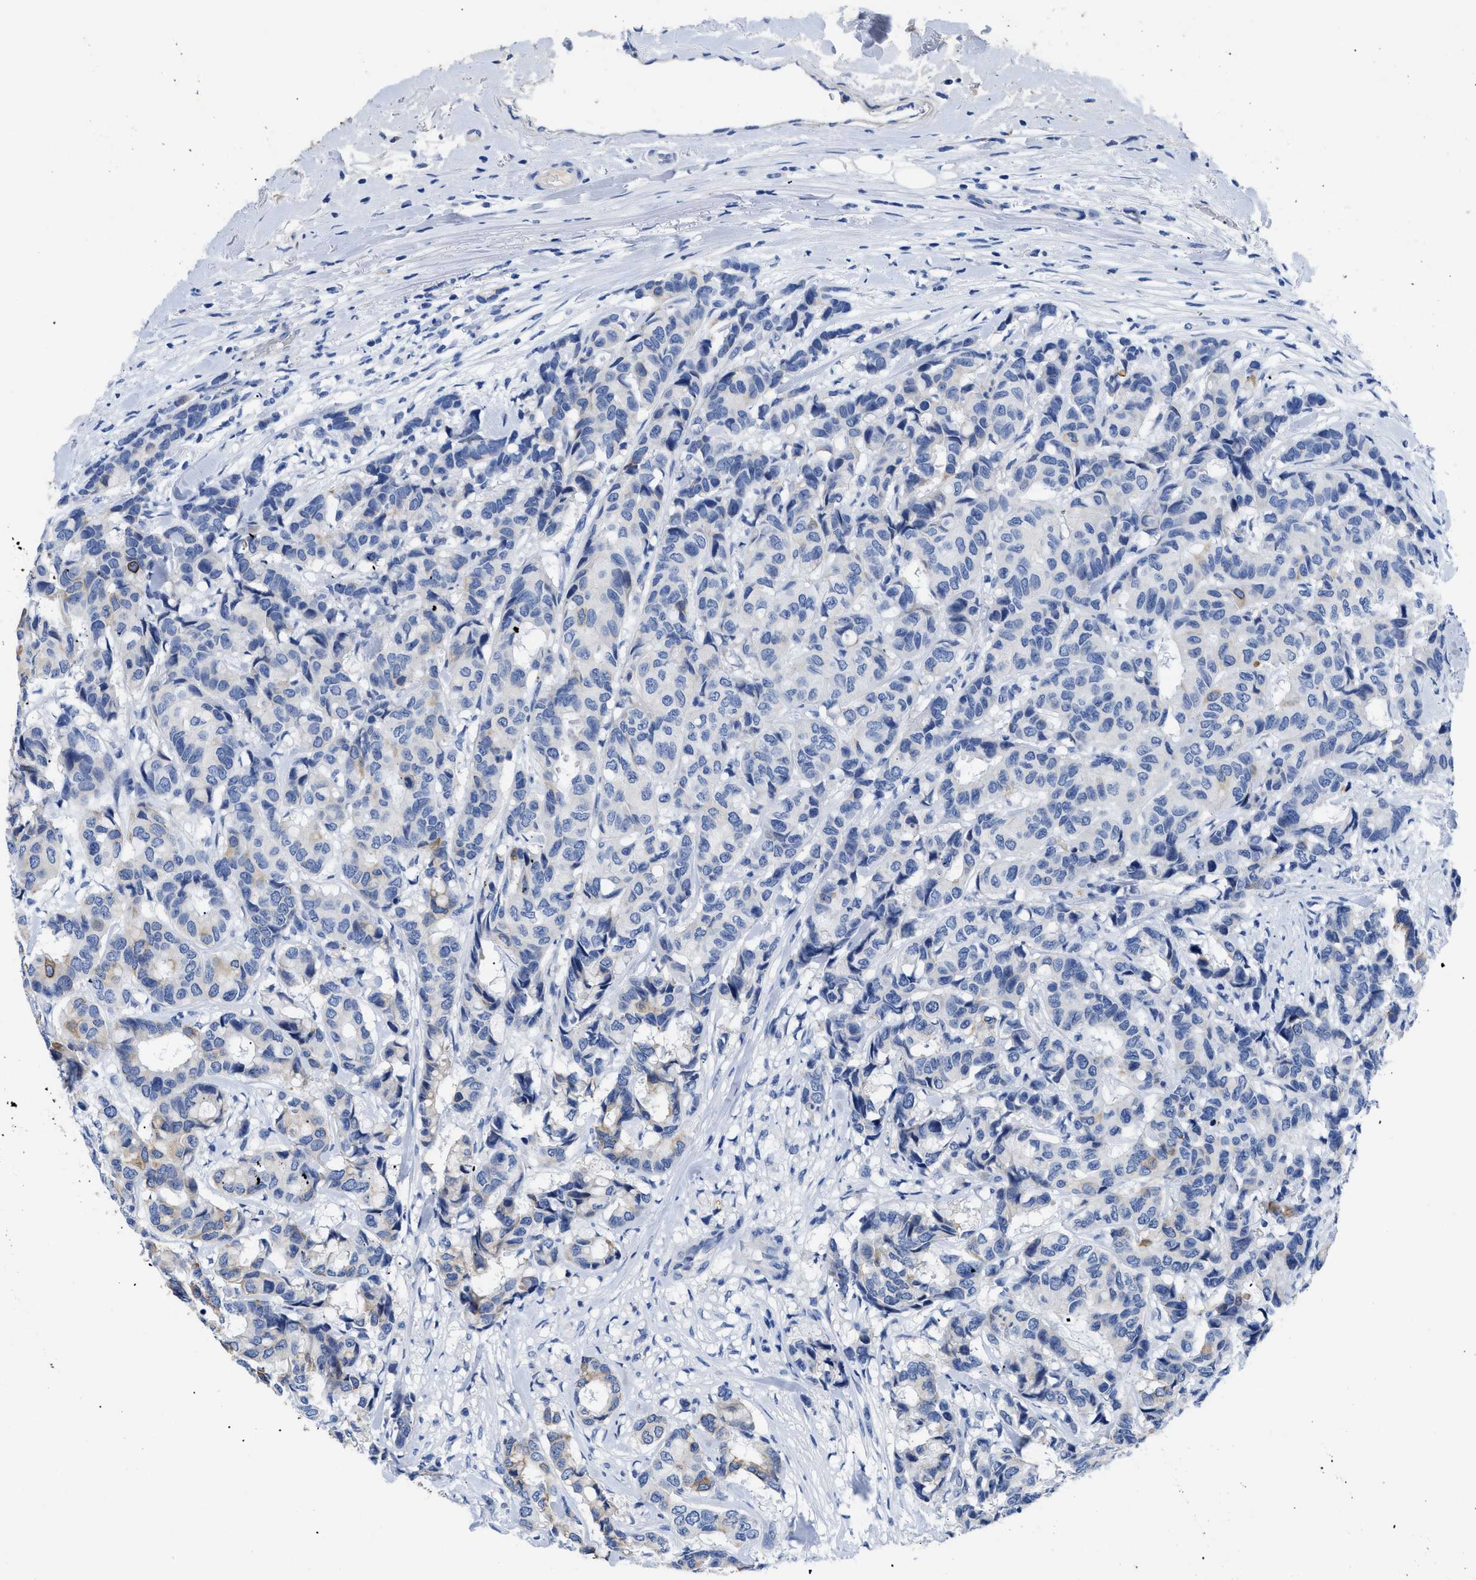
{"staining": {"intensity": "negative", "quantity": "none", "location": "none"}, "tissue": "breast cancer", "cell_type": "Tumor cells", "image_type": "cancer", "snomed": [{"axis": "morphology", "description": "Duct carcinoma"}, {"axis": "topography", "description": "Breast"}], "caption": "High power microscopy photomicrograph of an immunohistochemistry photomicrograph of infiltrating ductal carcinoma (breast), revealing no significant staining in tumor cells.", "gene": "TMEM68", "patient": {"sex": "female", "age": 87}}